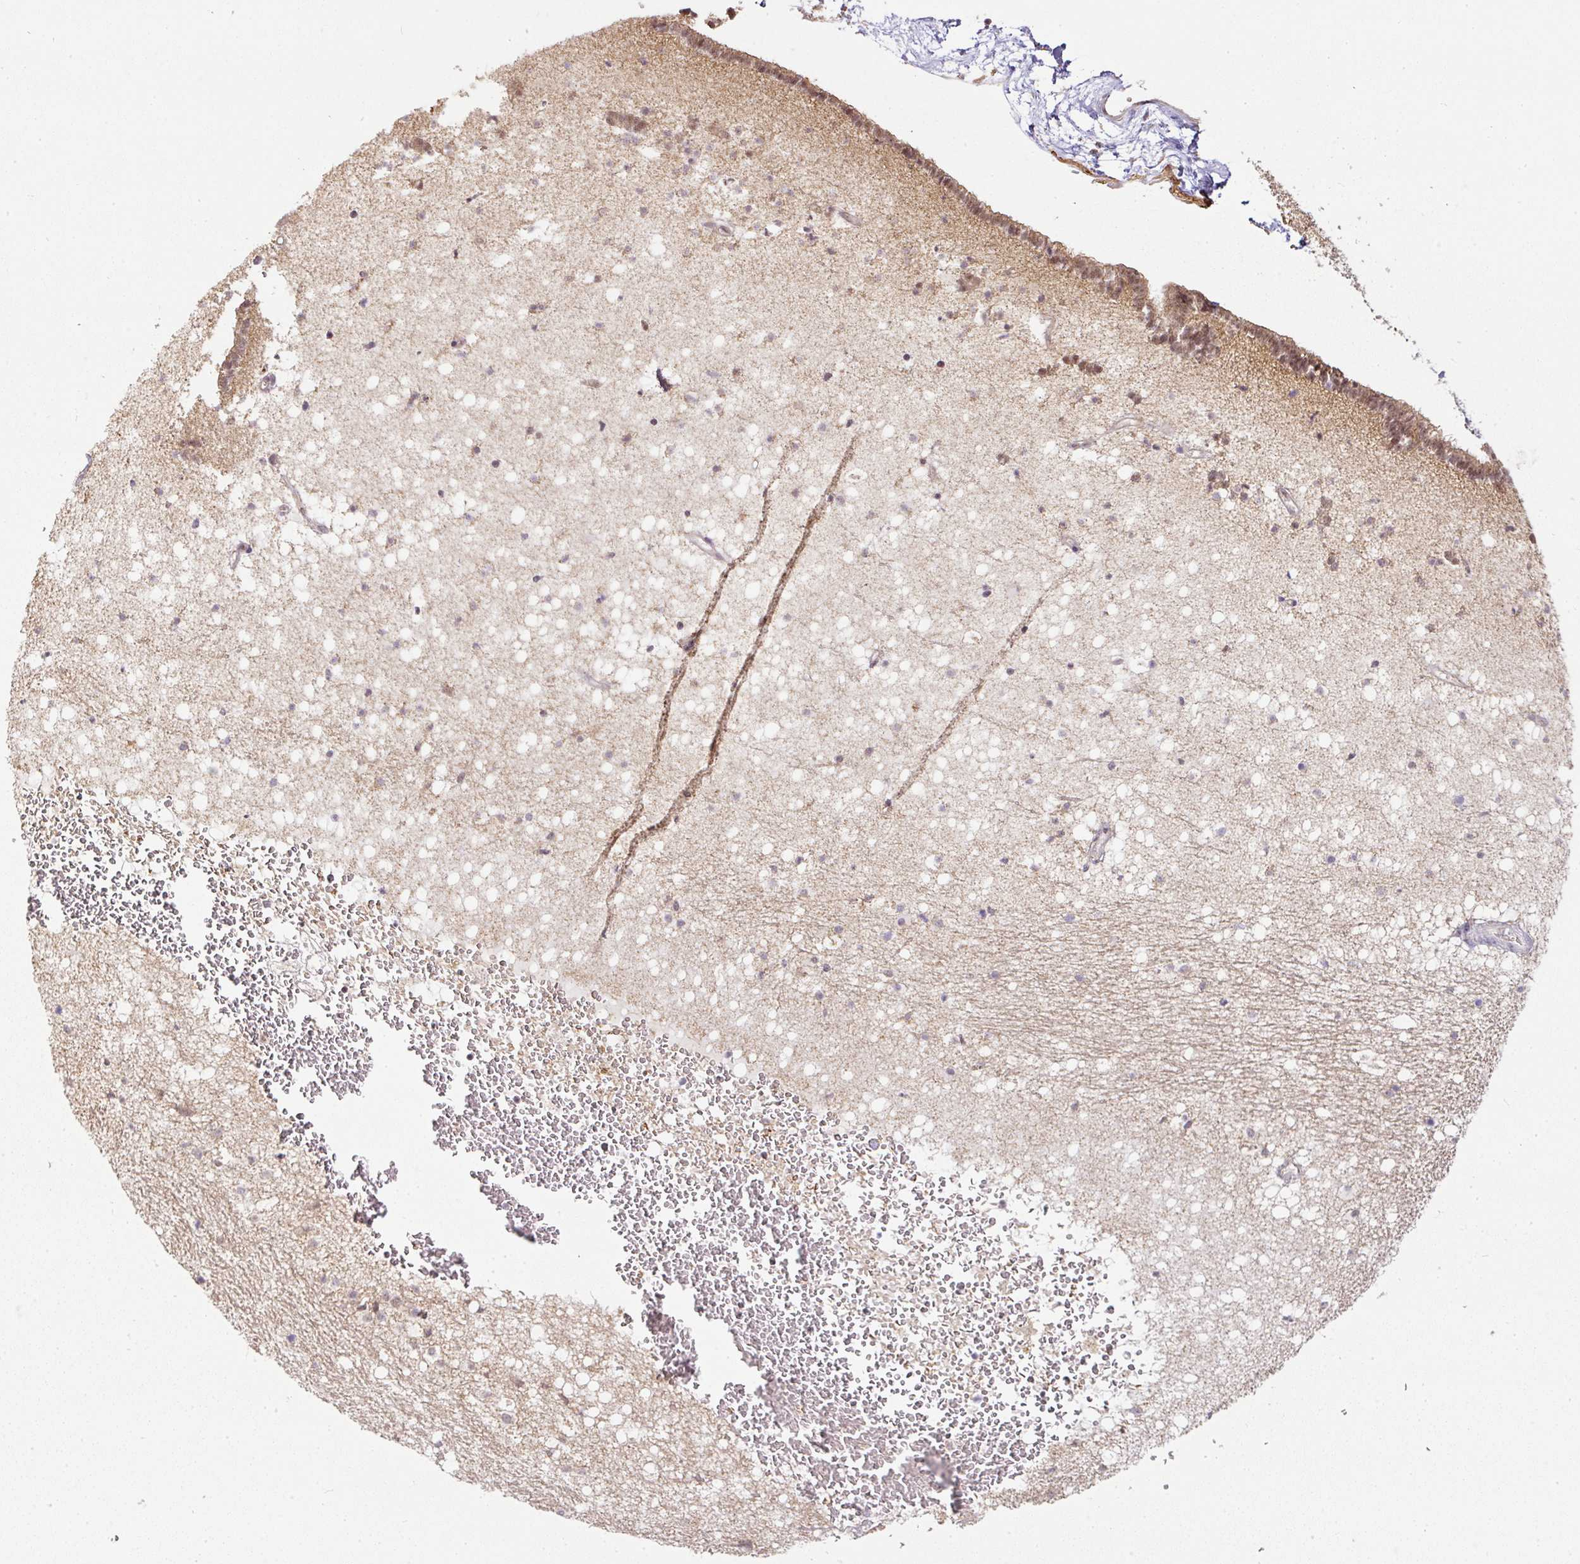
{"staining": {"intensity": "moderate", "quantity": "25%-75%", "location": "nuclear"}, "tissue": "caudate", "cell_type": "Glial cells", "image_type": "normal", "snomed": [{"axis": "morphology", "description": "Normal tissue, NOS"}, {"axis": "topography", "description": "Lateral ventricle wall"}], "caption": "This image demonstrates benign caudate stained with immunohistochemistry (IHC) to label a protein in brown. The nuclear of glial cells show moderate positivity for the protein. Nuclei are counter-stained blue.", "gene": "MYOM2", "patient": {"sex": "male", "age": 37}}